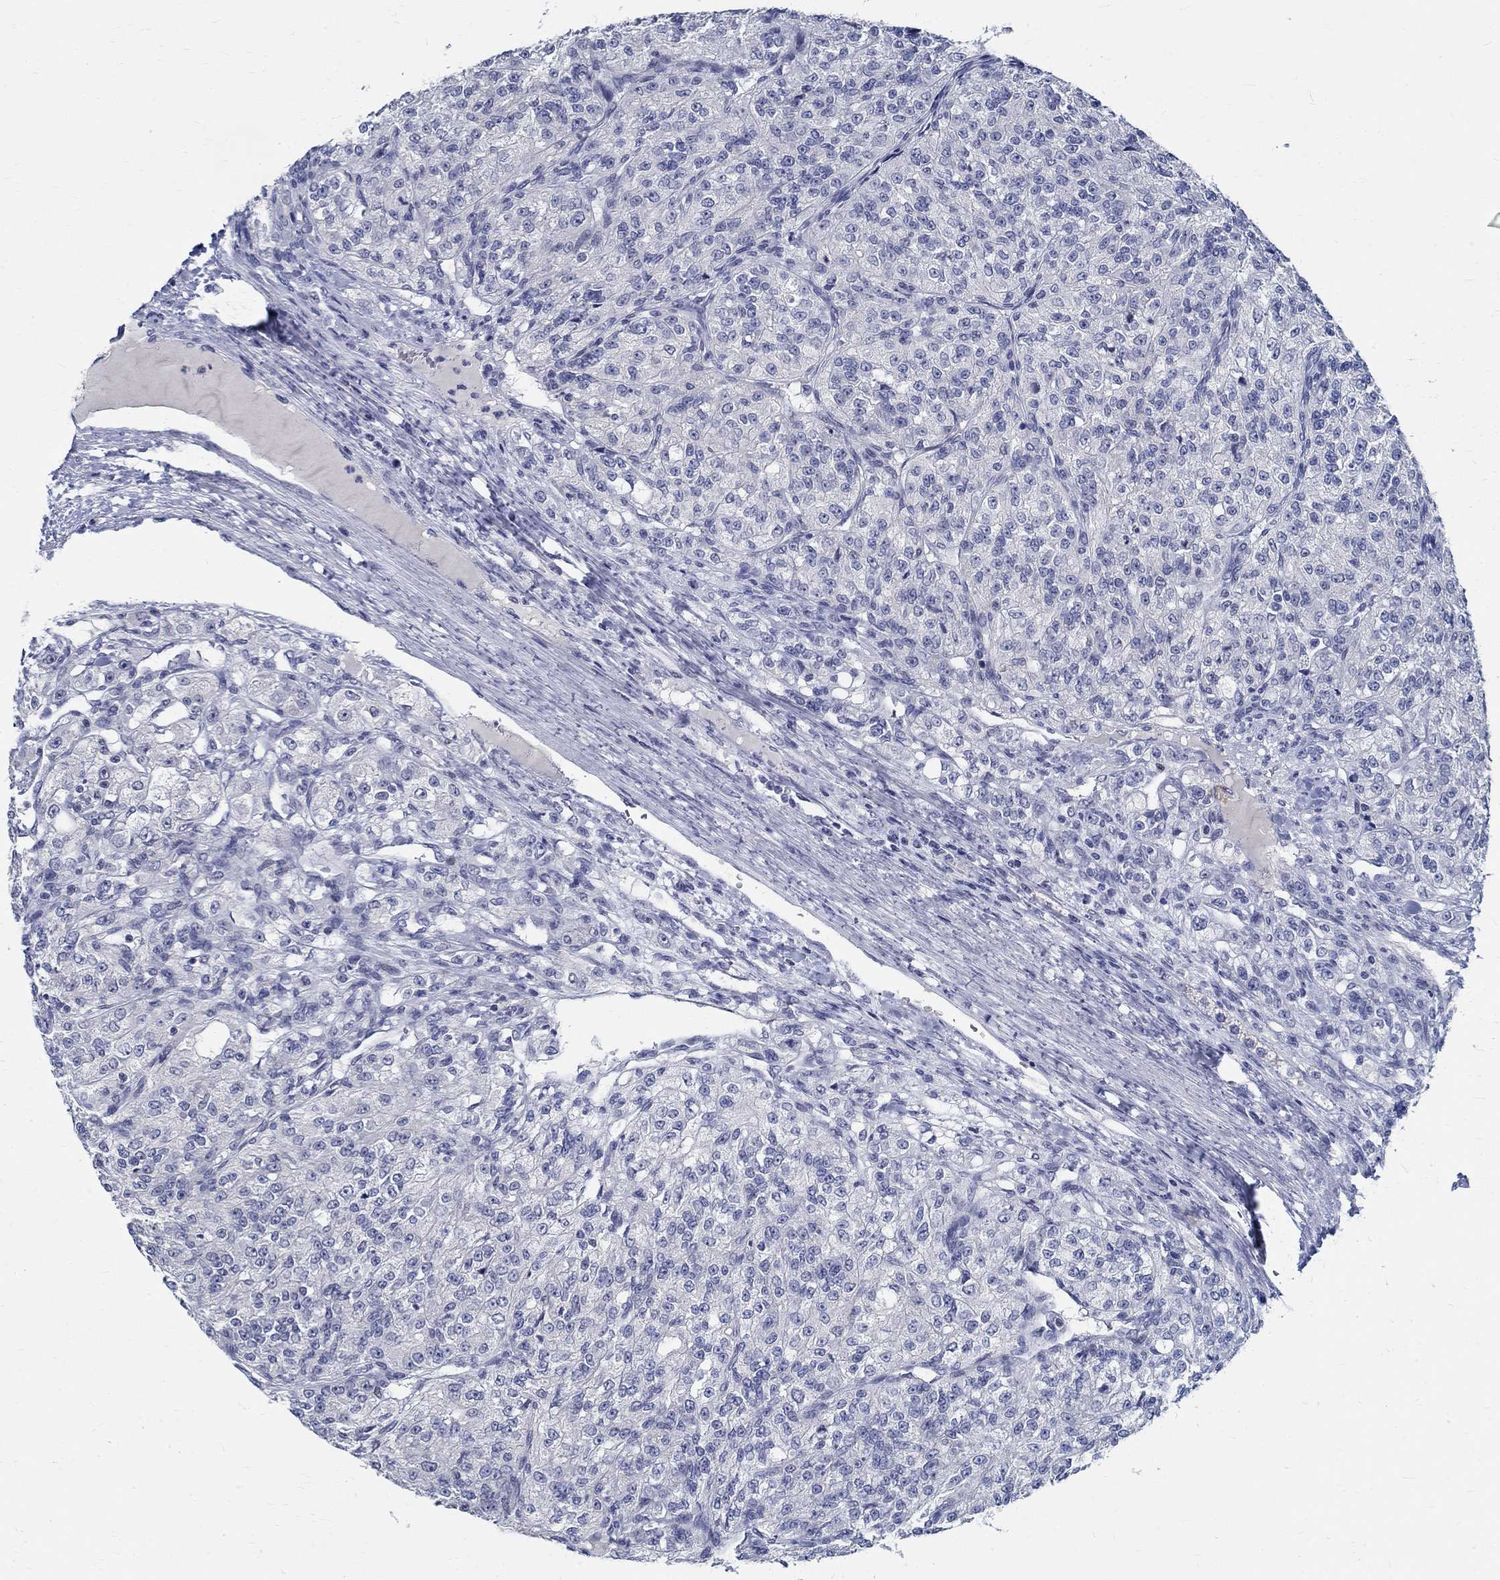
{"staining": {"intensity": "negative", "quantity": "none", "location": "none"}, "tissue": "renal cancer", "cell_type": "Tumor cells", "image_type": "cancer", "snomed": [{"axis": "morphology", "description": "Adenocarcinoma, NOS"}, {"axis": "topography", "description": "Kidney"}], "caption": "An immunohistochemistry image of renal cancer (adenocarcinoma) is shown. There is no staining in tumor cells of renal cancer (adenocarcinoma).", "gene": "CETN1", "patient": {"sex": "female", "age": 63}}